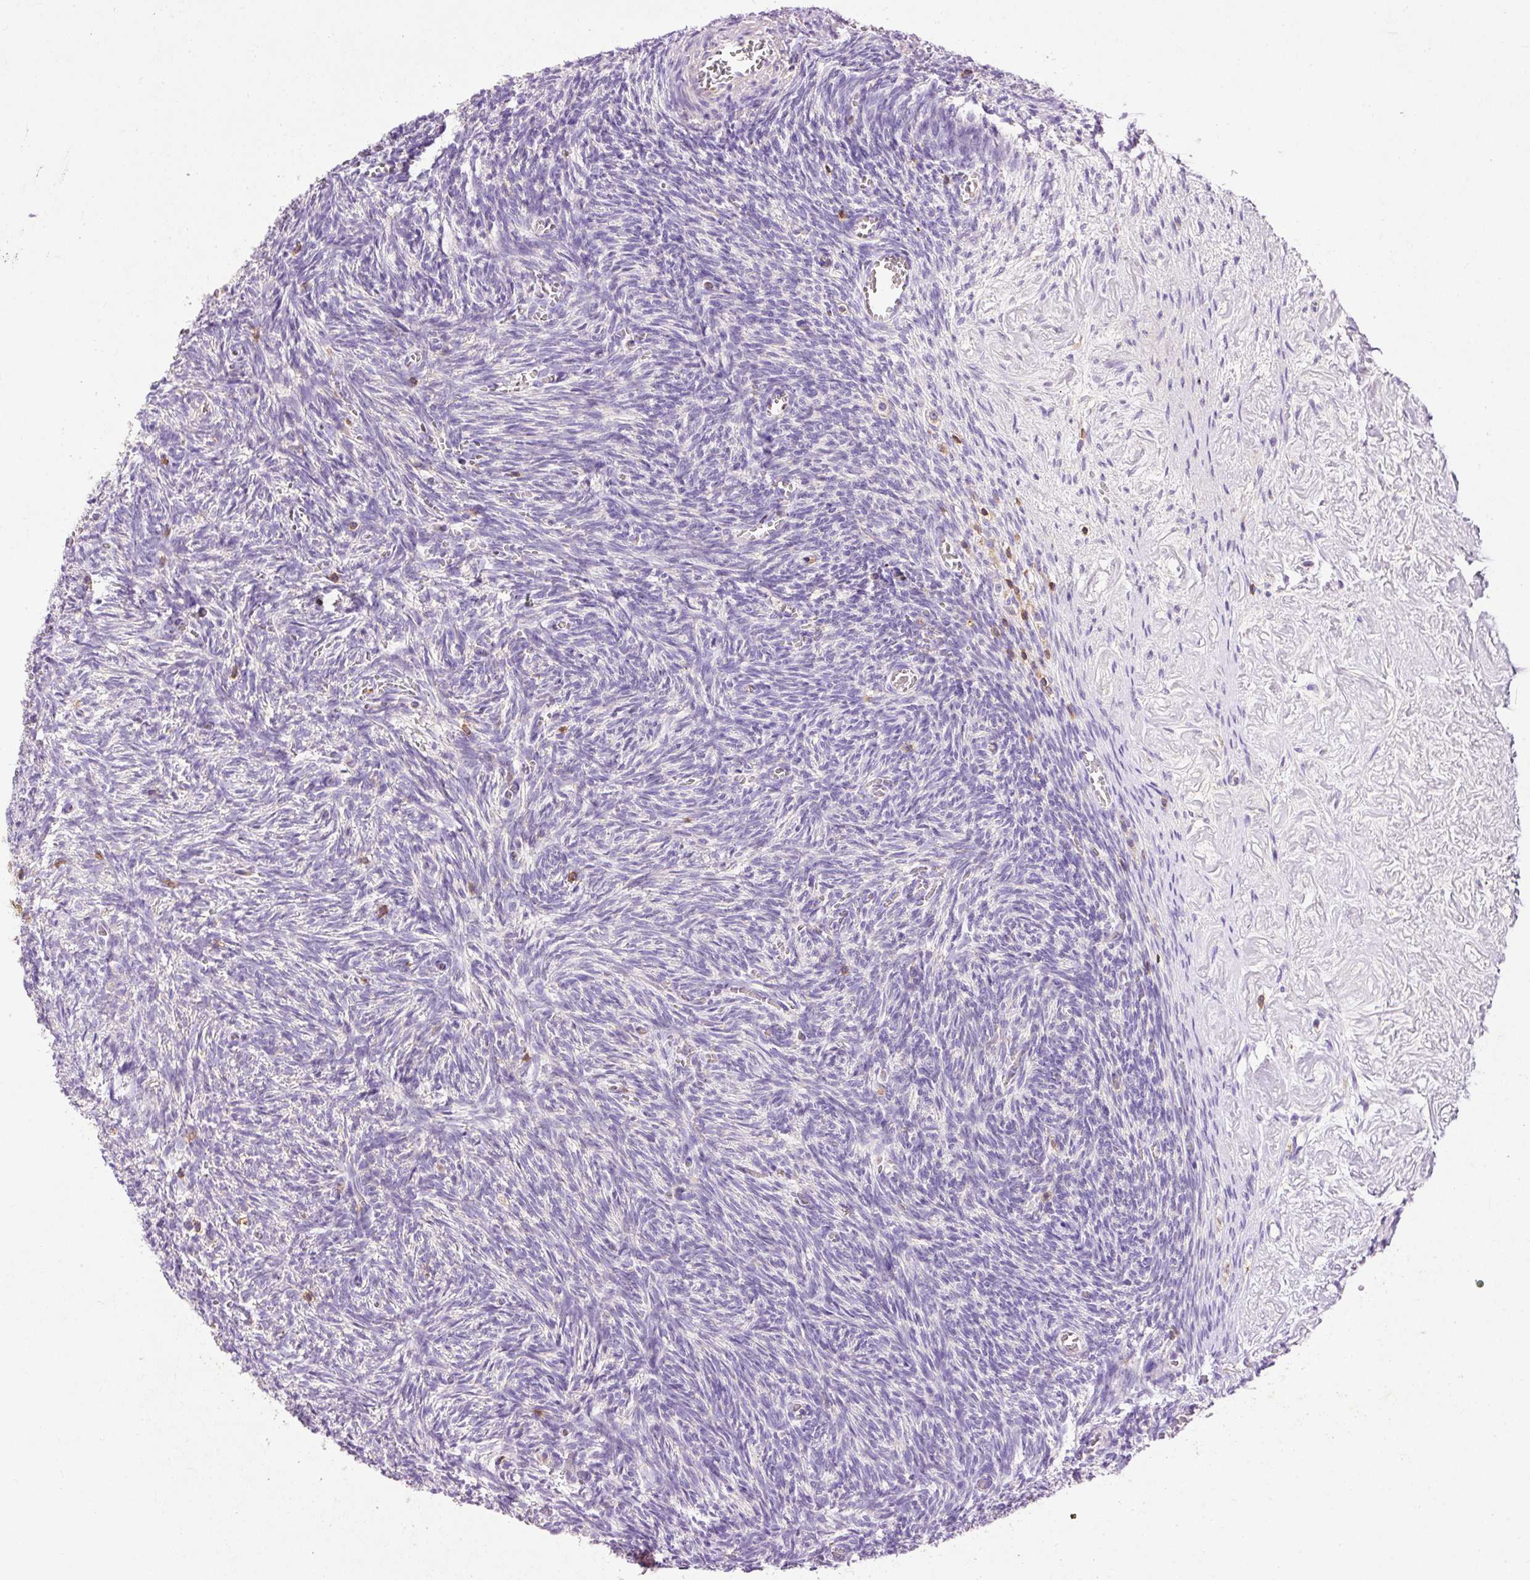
{"staining": {"intensity": "negative", "quantity": "none", "location": "none"}, "tissue": "ovary", "cell_type": "Ovarian stroma cells", "image_type": "normal", "snomed": [{"axis": "morphology", "description": "Normal tissue, NOS"}, {"axis": "topography", "description": "Ovary"}], "caption": "This is an immunohistochemistry micrograph of unremarkable ovary. There is no staining in ovarian stroma cells.", "gene": "IMMT", "patient": {"sex": "female", "age": 67}}